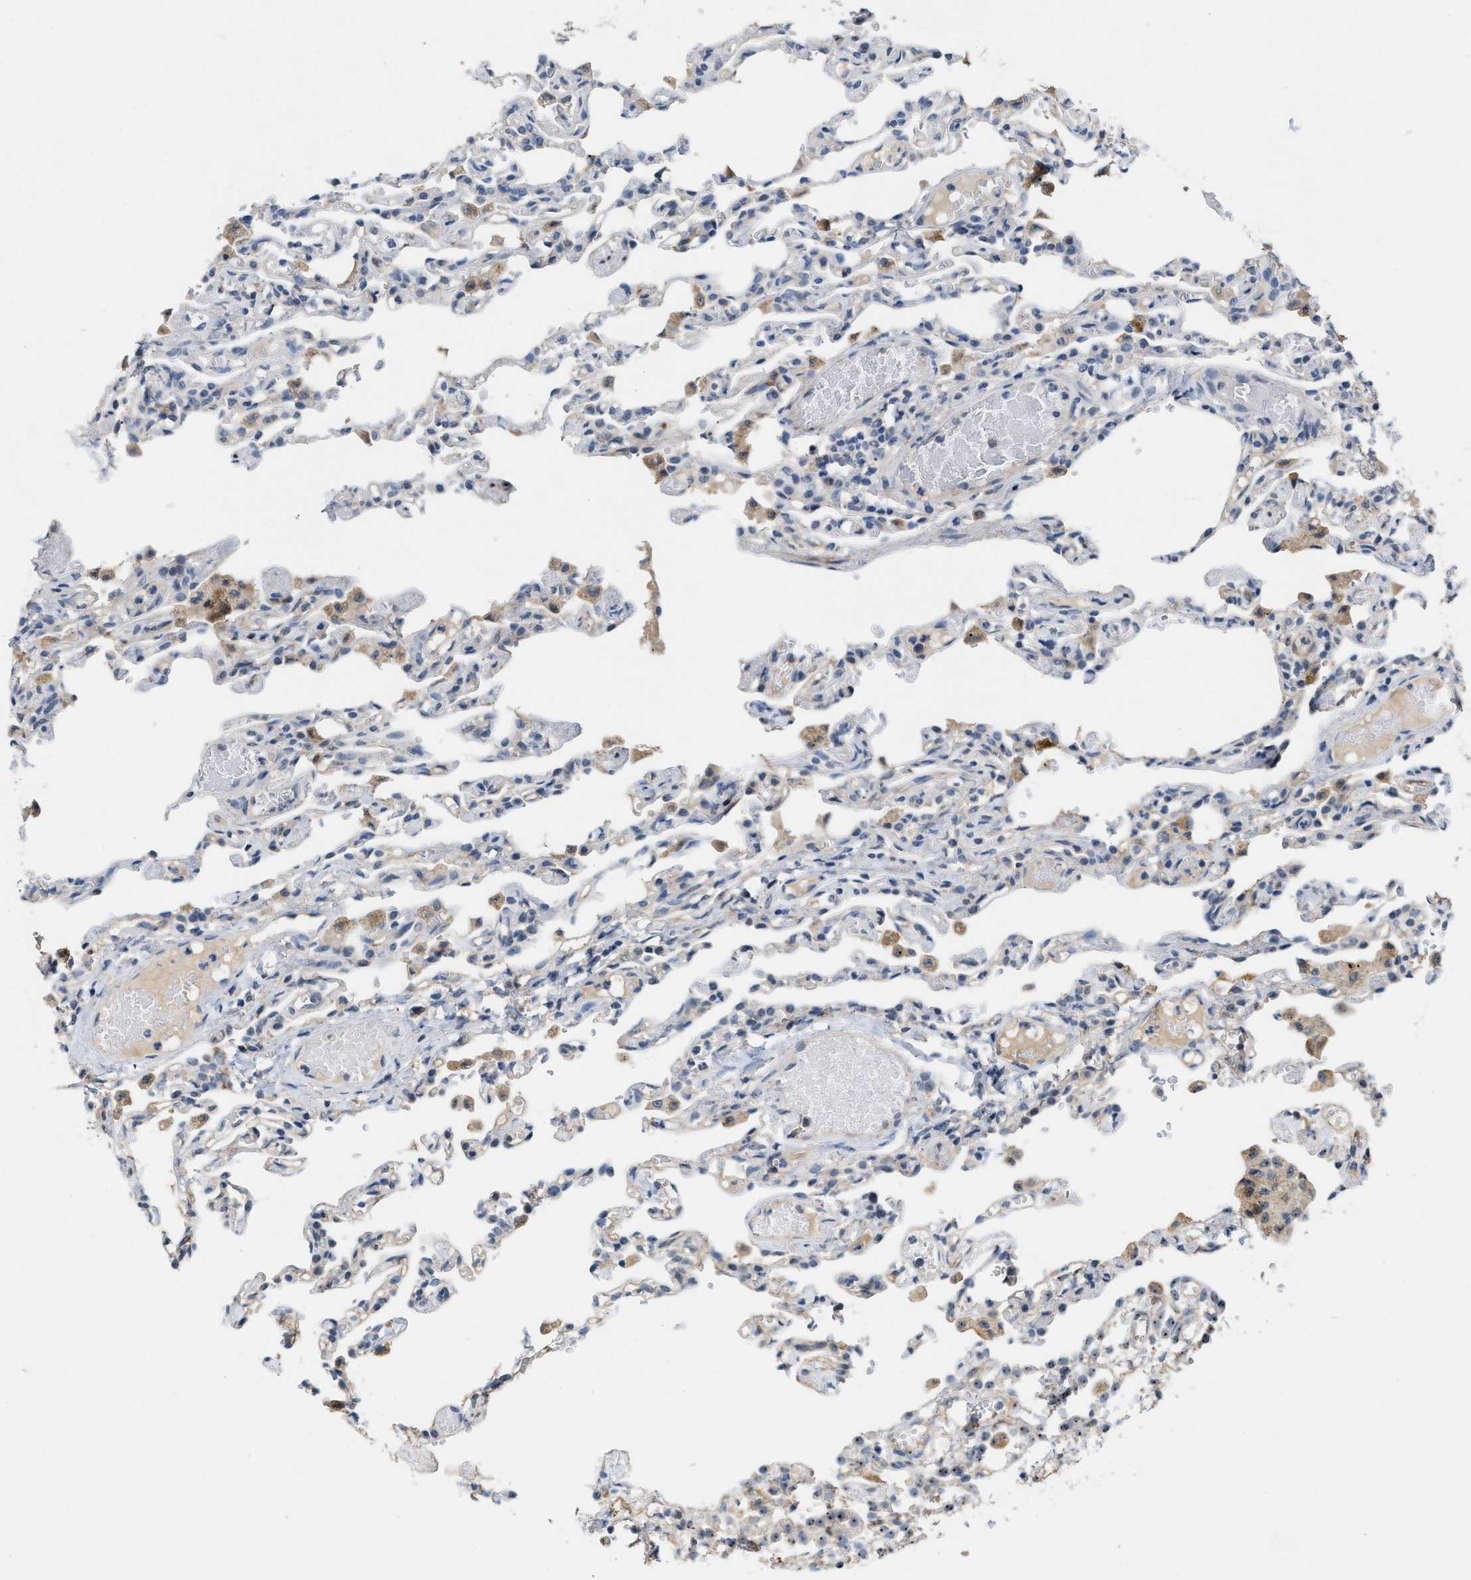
{"staining": {"intensity": "negative", "quantity": "none", "location": "none"}, "tissue": "lung", "cell_type": "Alveolar cells", "image_type": "normal", "snomed": [{"axis": "morphology", "description": "Normal tissue, NOS"}, {"axis": "topography", "description": "Lung"}], "caption": "Immunohistochemical staining of benign human lung demonstrates no significant positivity in alveolar cells.", "gene": "ZNF783", "patient": {"sex": "male", "age": 21}}